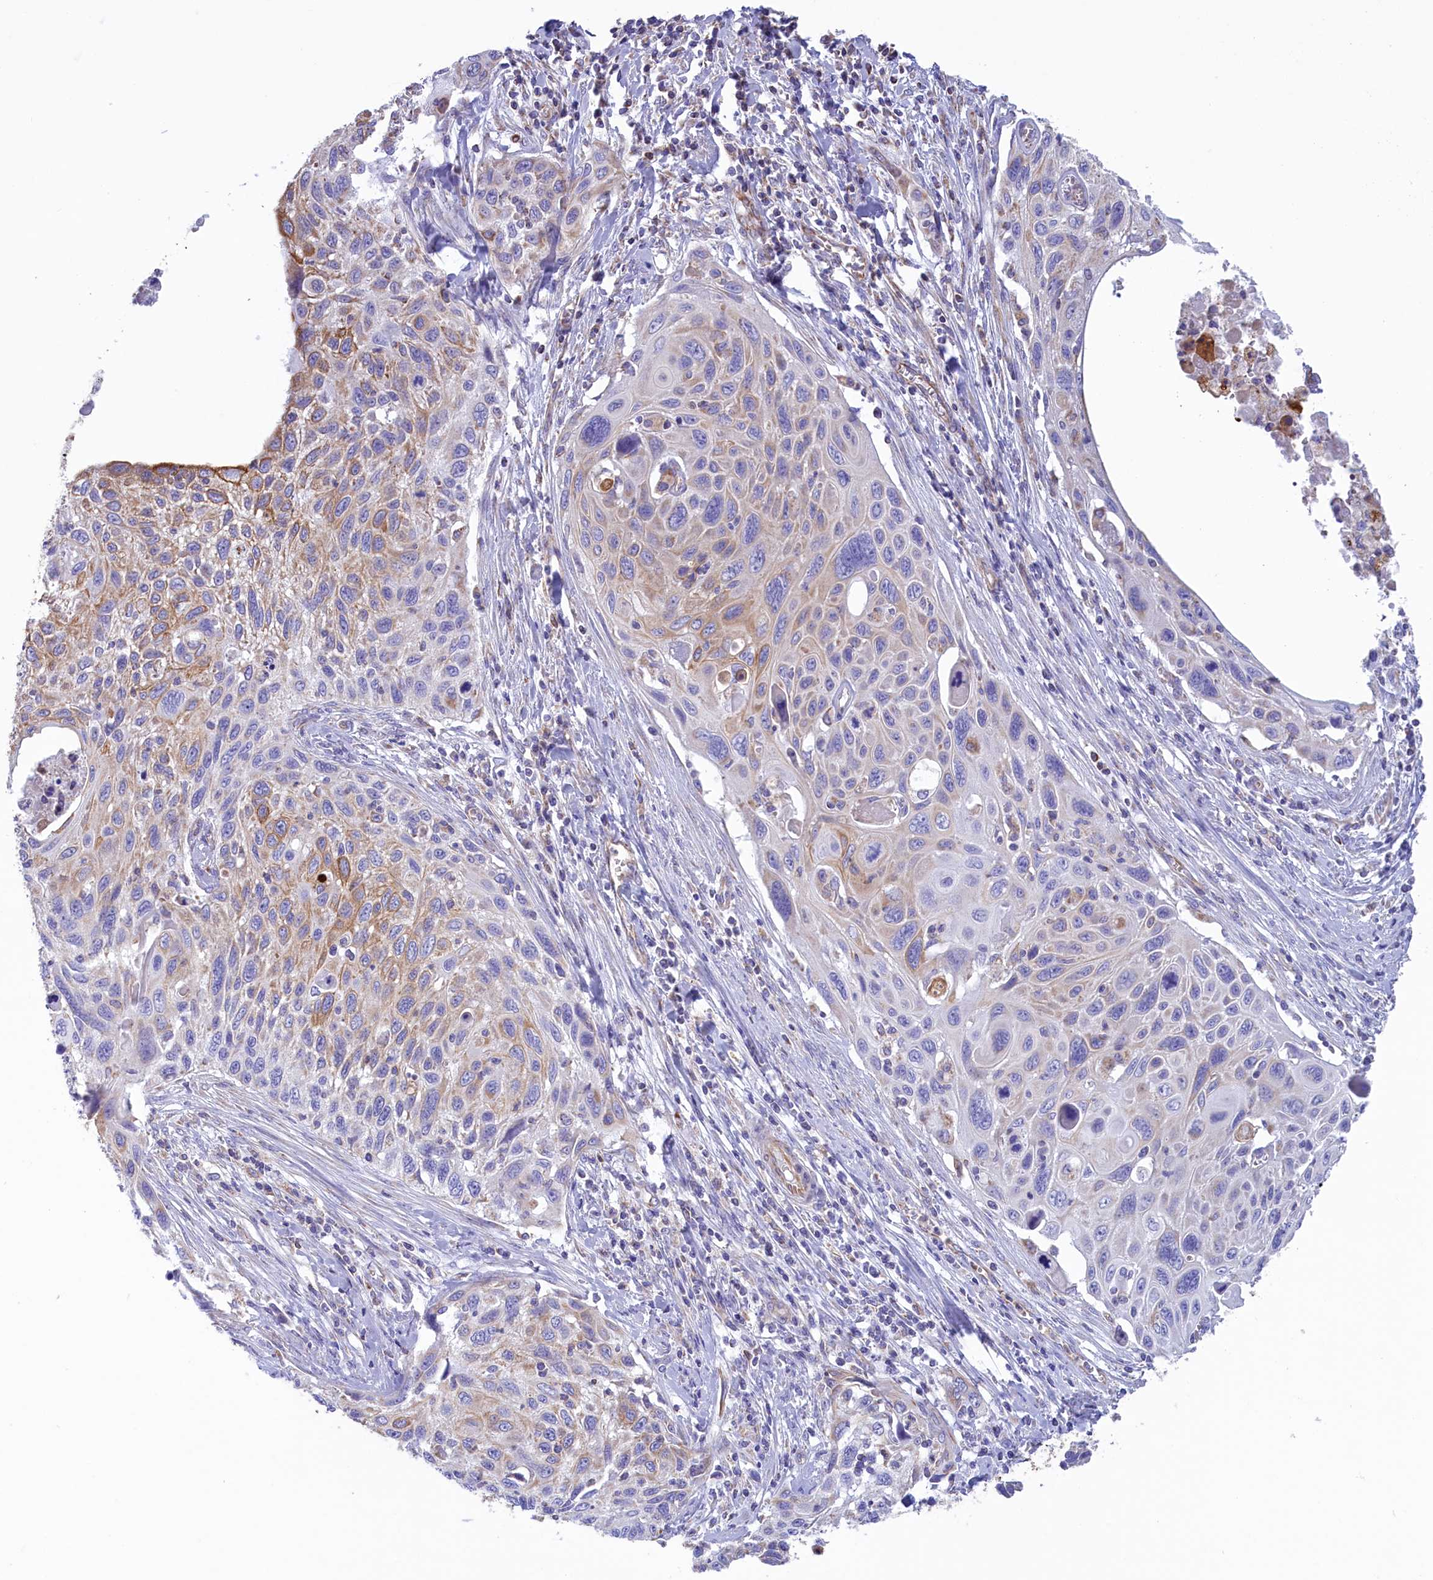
{"staining": {"intensity": "weak", "quantity": "25%-75%", "location": "cytoplasmic/membranous"}, "tissue": "cervical cancer", "cell_type": "Tumor cells", "image_type": "cancer", "snomed": [{"axis": "morphology", "description": "Squamous cell carcinoma, NOS"}, {"axis": "topography", "description": "Cervix"}], "caption": "Protein expression analysis of cervical cancer displays weak cytoplasmic/membranous staining in approximately 25%-75% of tumor cells.", "gene": "GATB", "patient": {"sex": "female", "age": 70}}